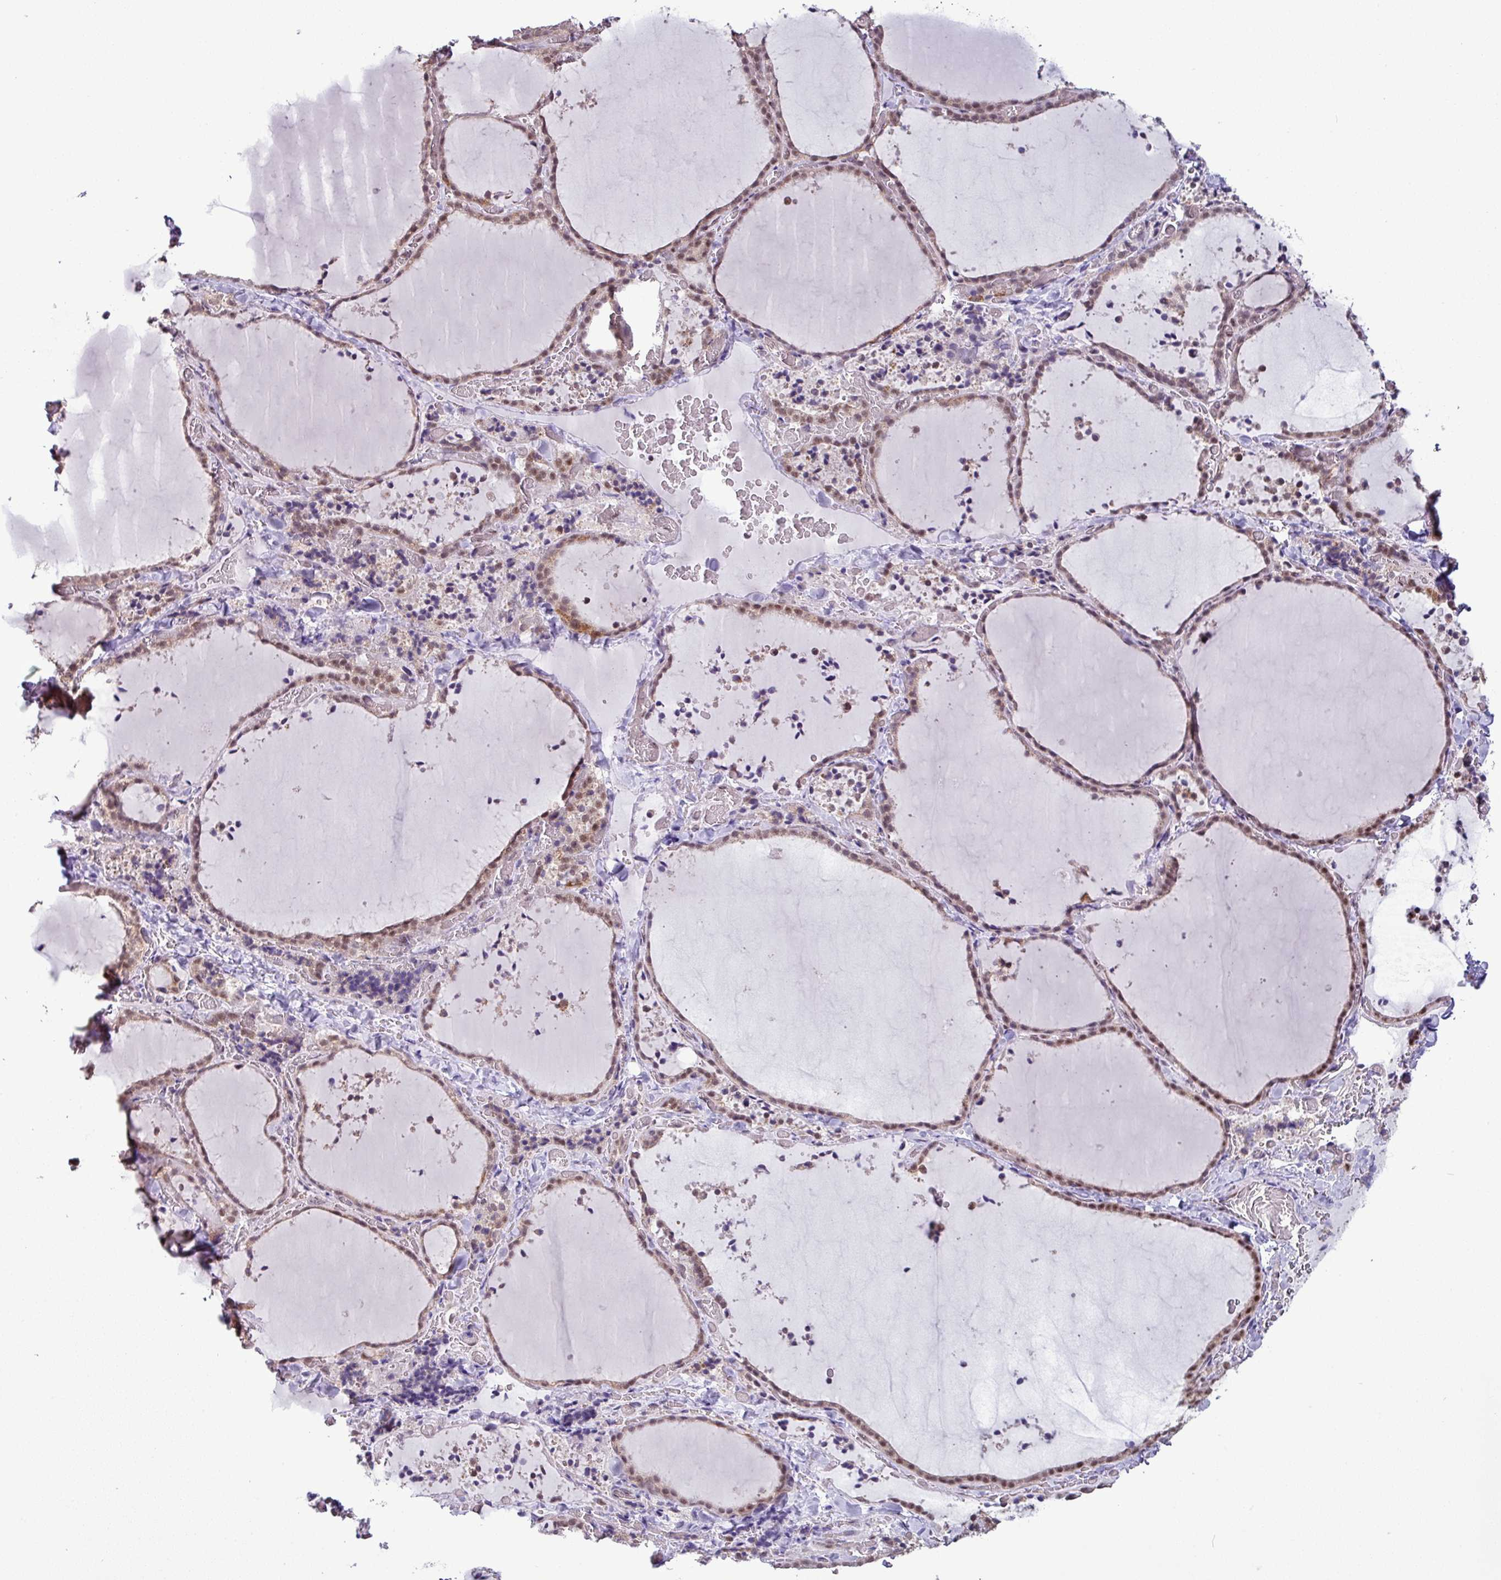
{"staining": {"intensity": "moderate", "quantity": ">75%", "location": "cytoplasmic/membranous,nuclear"}, "tissue": "thyroid gland", "cell_type": "Glandular cells", "image_type": "normal", "snomed": [{"axis": "morphology", "description": "Normal tissue, NOS"}, {"axis": "topography", "description": "Thyroid gland"}], "caption": "Glandular cells show moderate cytoplasmic/membranous,nuclear staining in about >75% of cells in benign thyroid gland. The protein of interest is stained brown, and the nuclei are stained in blue (DAB (3,3'-diaminobenzidine) IHC with brightfield microscopy, high magnification).", "gene": "ZNF217", "patient": {"sex": "female", "age": 22}}